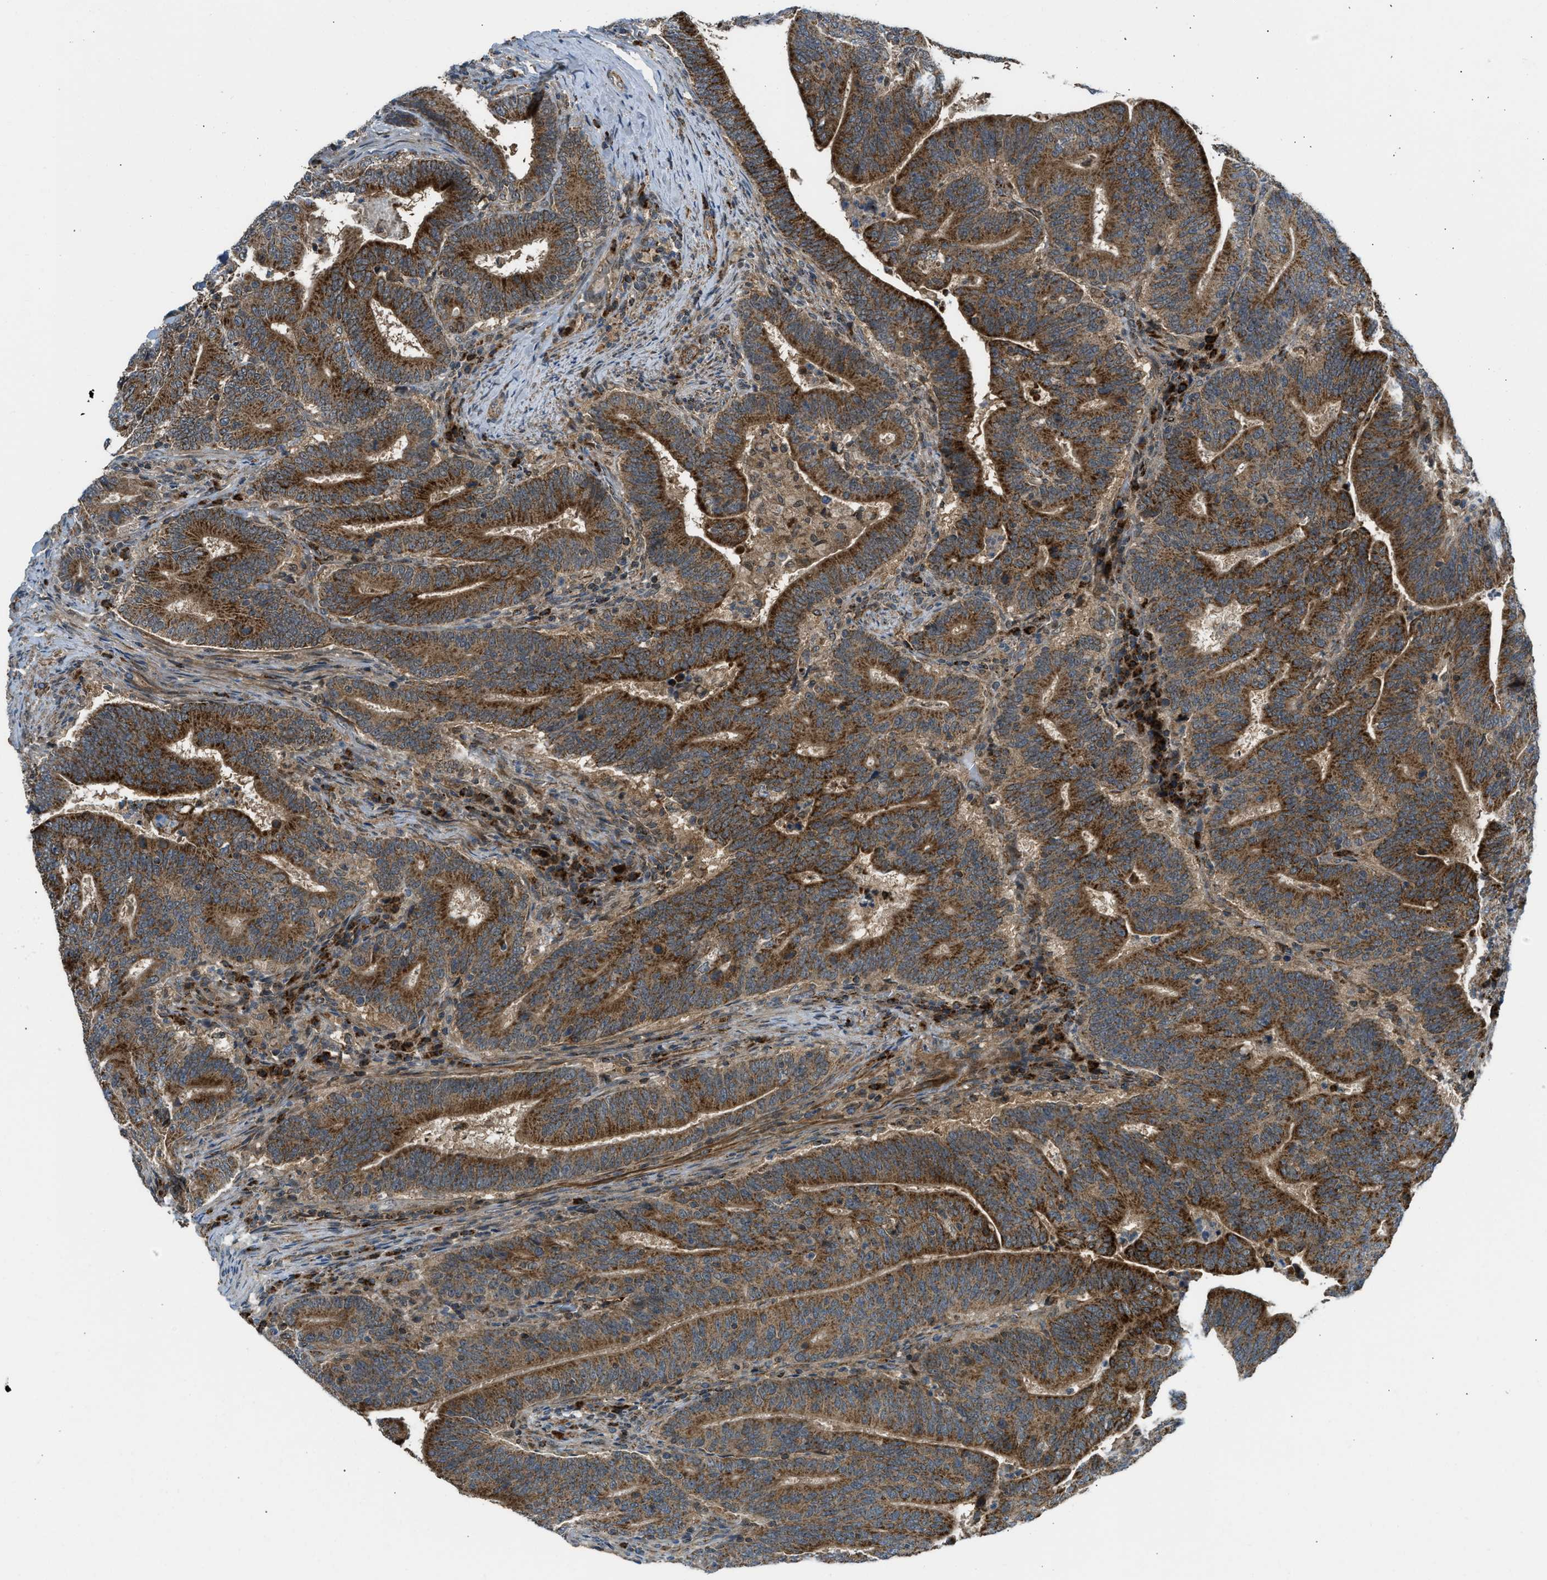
{"staining": {"intensity": "strong", "quantity": ">75%", "location": "cytoplasmic/membranous"}, "tissue": "colorectal cancer", "cell_type": "Tumor cells", "image_type": "cancer", "snomed": [{"axis": "morphology", "description": "Adenocarcinoma, NOS"}, {"axis": "topography", "description": "Colon"}], "caption": "An image of adenocarcinoma (colorectal) stained for a protein displays strong cytoplasmic/membranous brown staining in tumor cells. Immunohistochemistry (ihc) stains the protein of interest in brown and the nuclei are stained blue.", "gene": "SESN2", "patient": {"sex": "female", "age": 66}}